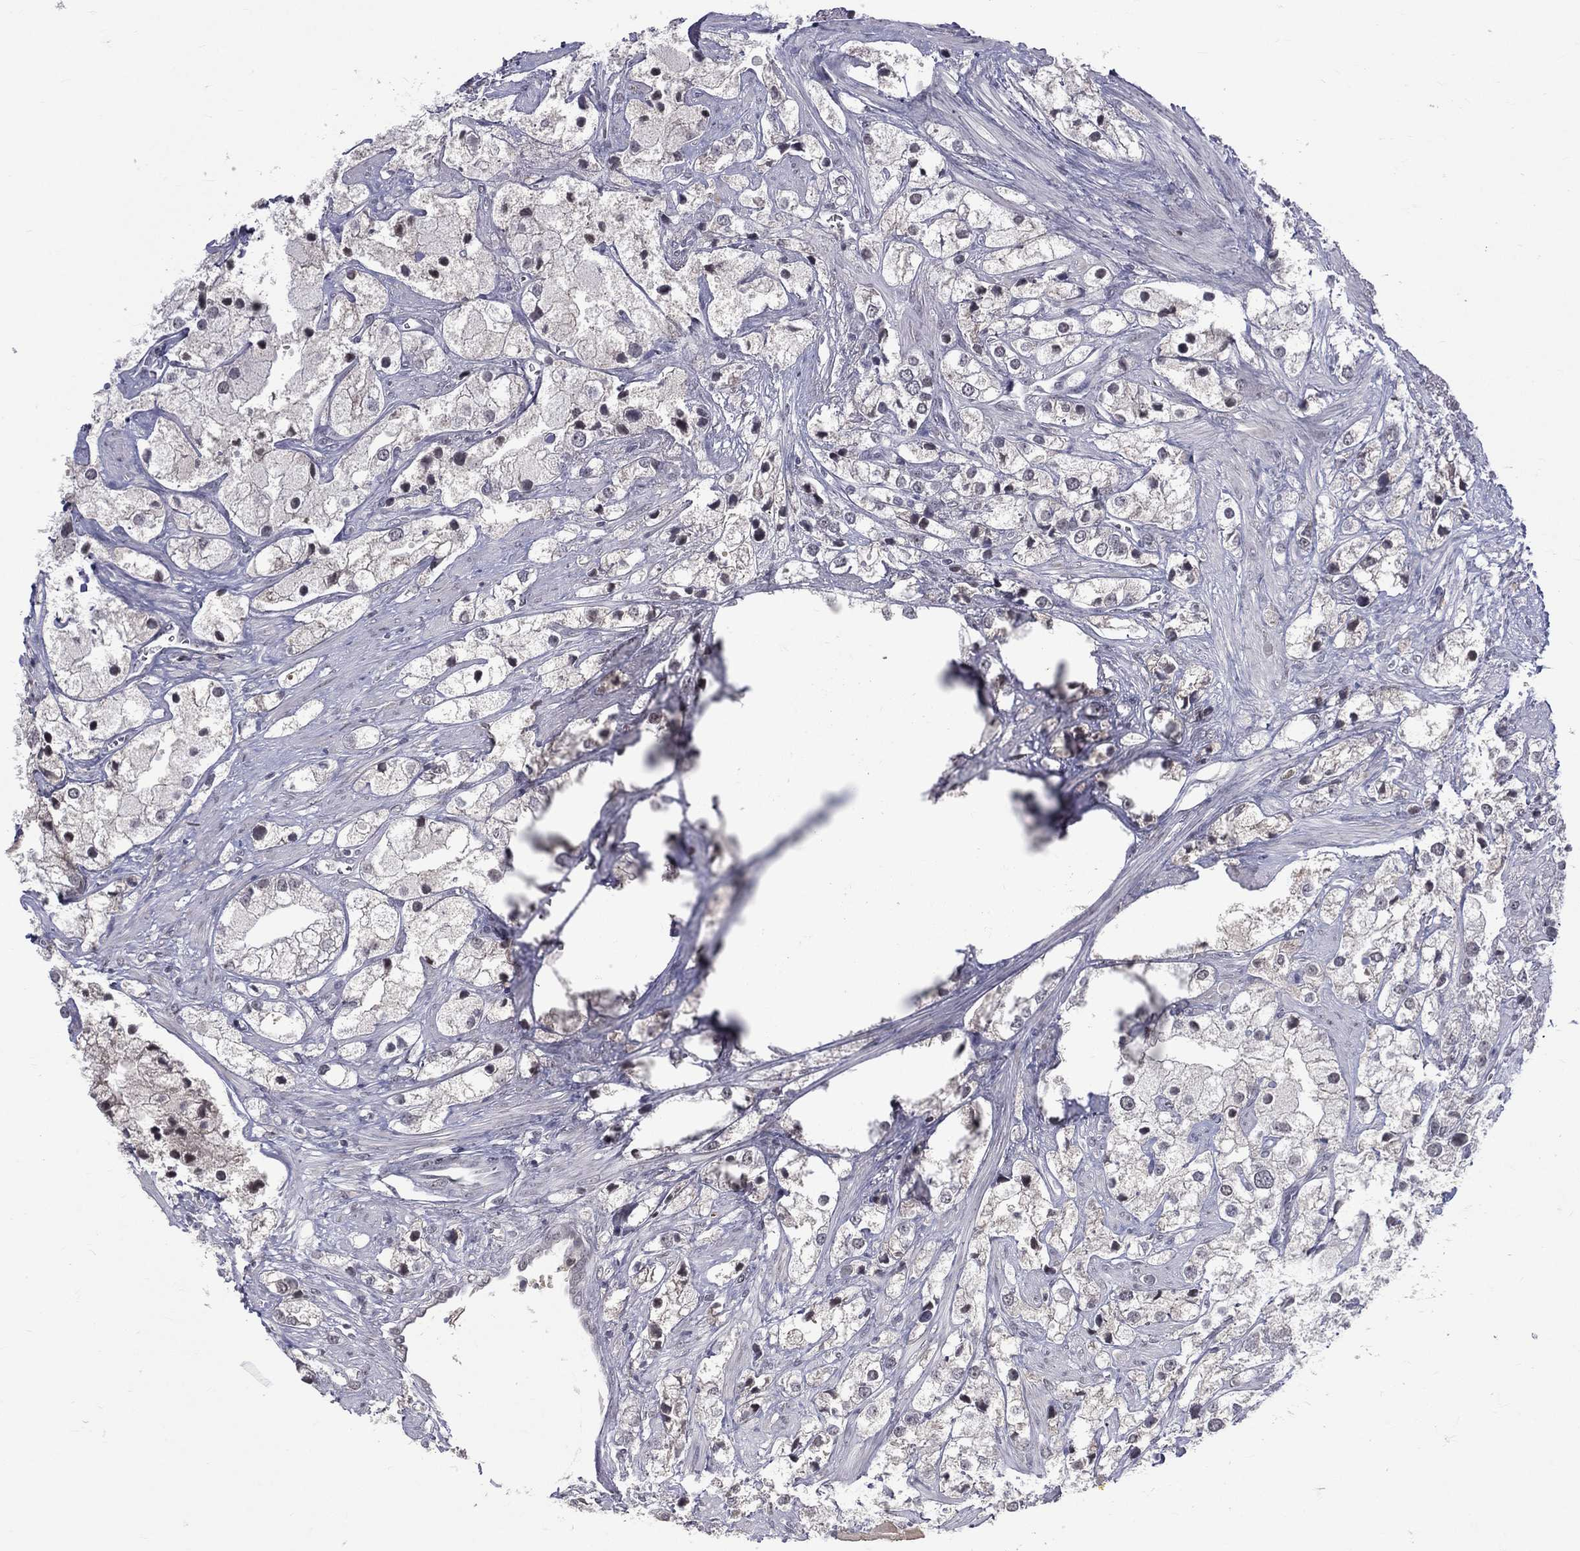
{"staining": {"intensity": "negative", "quantity": "none", "location": "none"}, "tissue": "prostate cancer", "cell_type": "Tumor cells", "image_type": "cancer", "snomed": [{"axis": "morphology", "description": "Adenocarcinoma, NOS"}, {"axis": "topography", "description": "Prostate and seminal vesicle, NOS"}, {"axis": "topography", "description": "Prostate"}], "caption": "Tumor cells are negative for protein expression in human prostate adenocarcinoma.", "gene": "DSG4", "patient": {"sex": "male", "age": 79}}